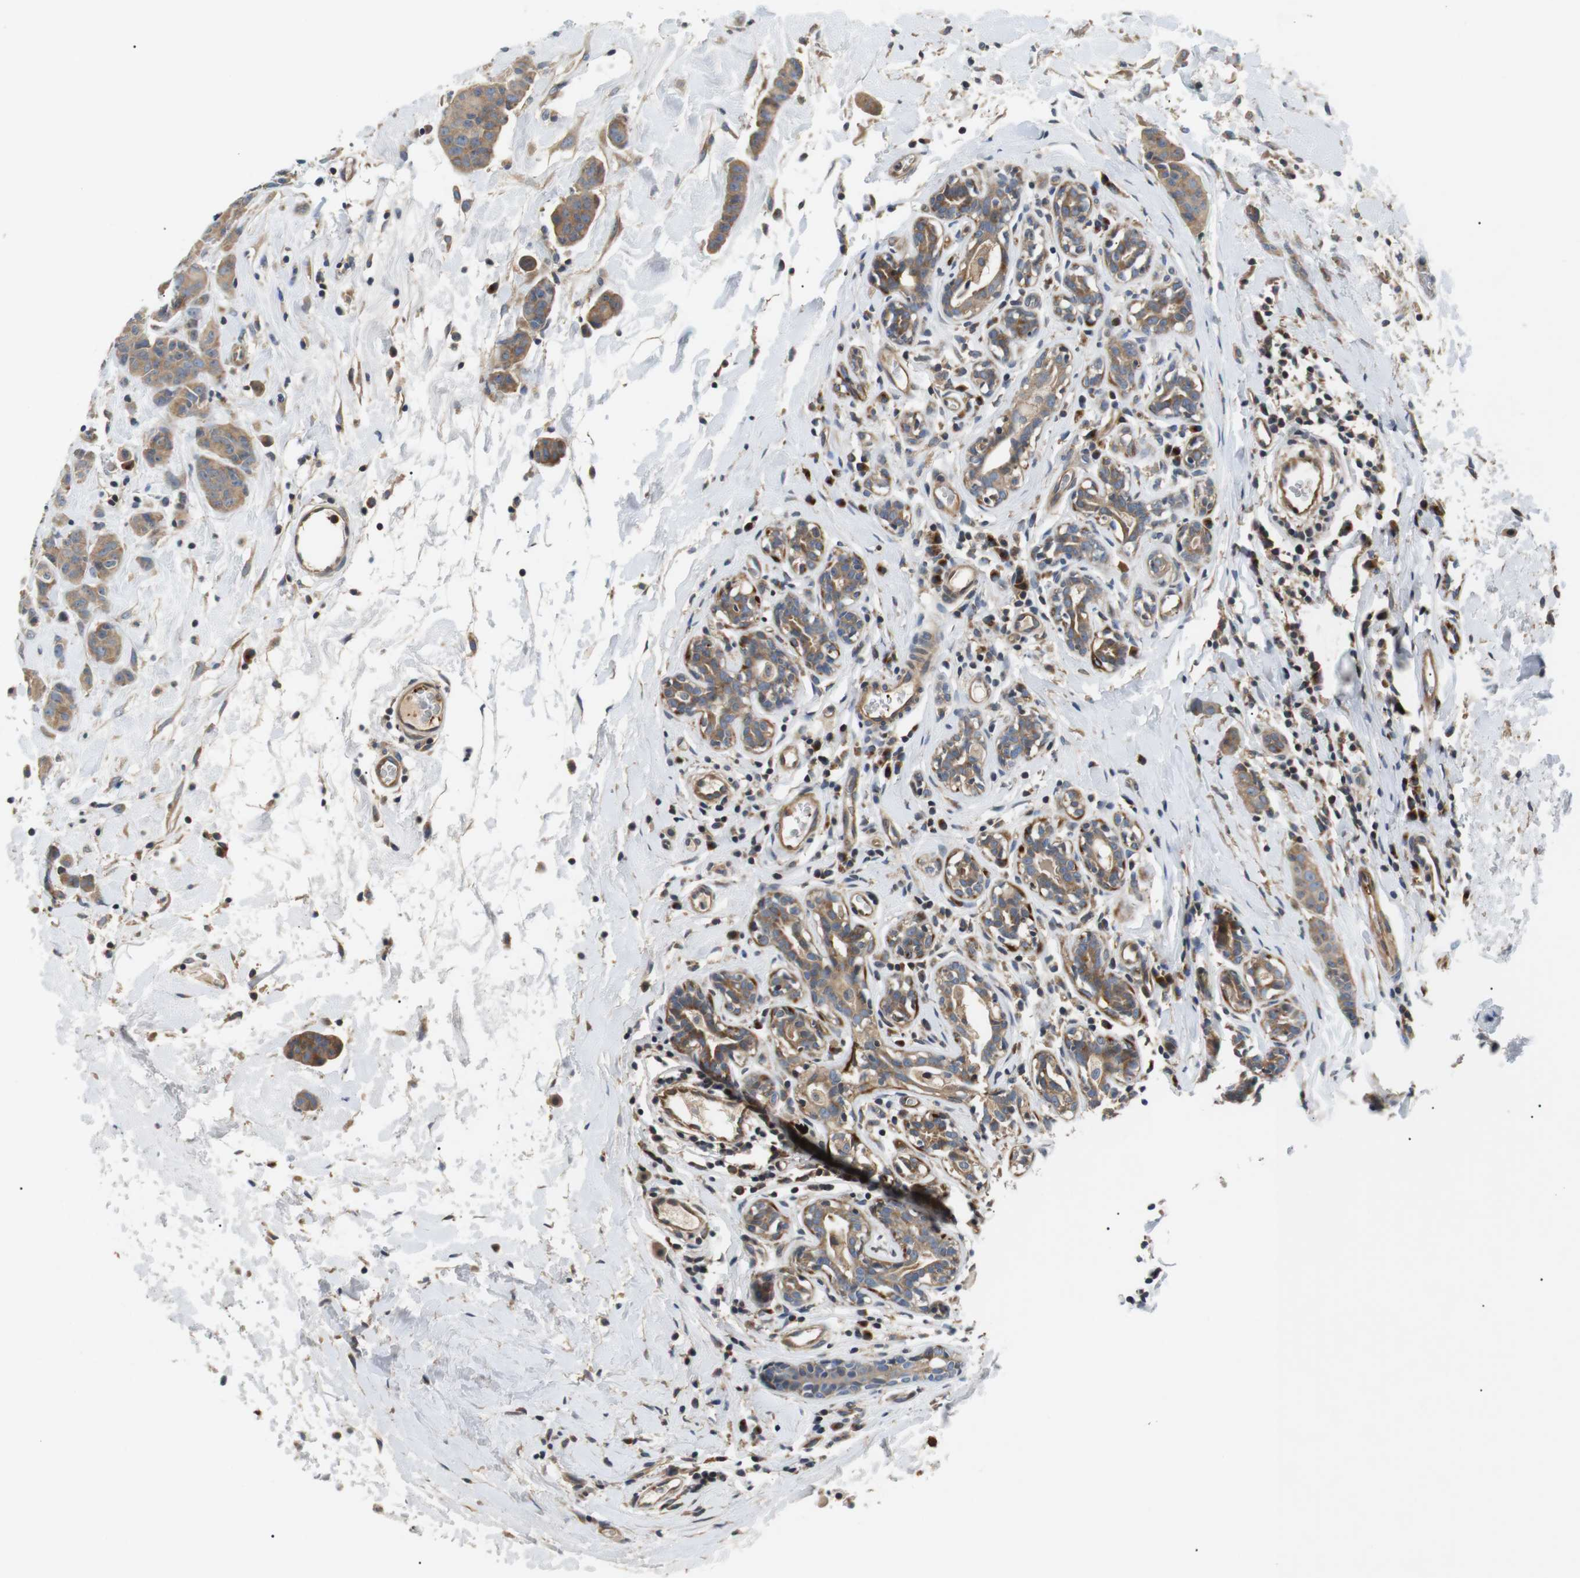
{"staining": {"intensity": "moderate", "quantity": ">75%", "location": "cytoplasmic/membranous"}, "tissue": "breast cancer", "cell_type": "Tumor cells", "image_type": "cancer", "snomed": [{"axis": "morphology", "description": "Normal tissue, NOS"}, {"axis": "morphology", "description": "Duct carcinoma"}, {"axis": "topography", "description": "Breast"}], "caption": "Protein staining of breast cancer tissue demonstrates moderate cytoplasmic/membranous positivity in about >75% of tumor cells.", "gene": "DIPK1A", "patient": {"sex": "female", "age": 40}}